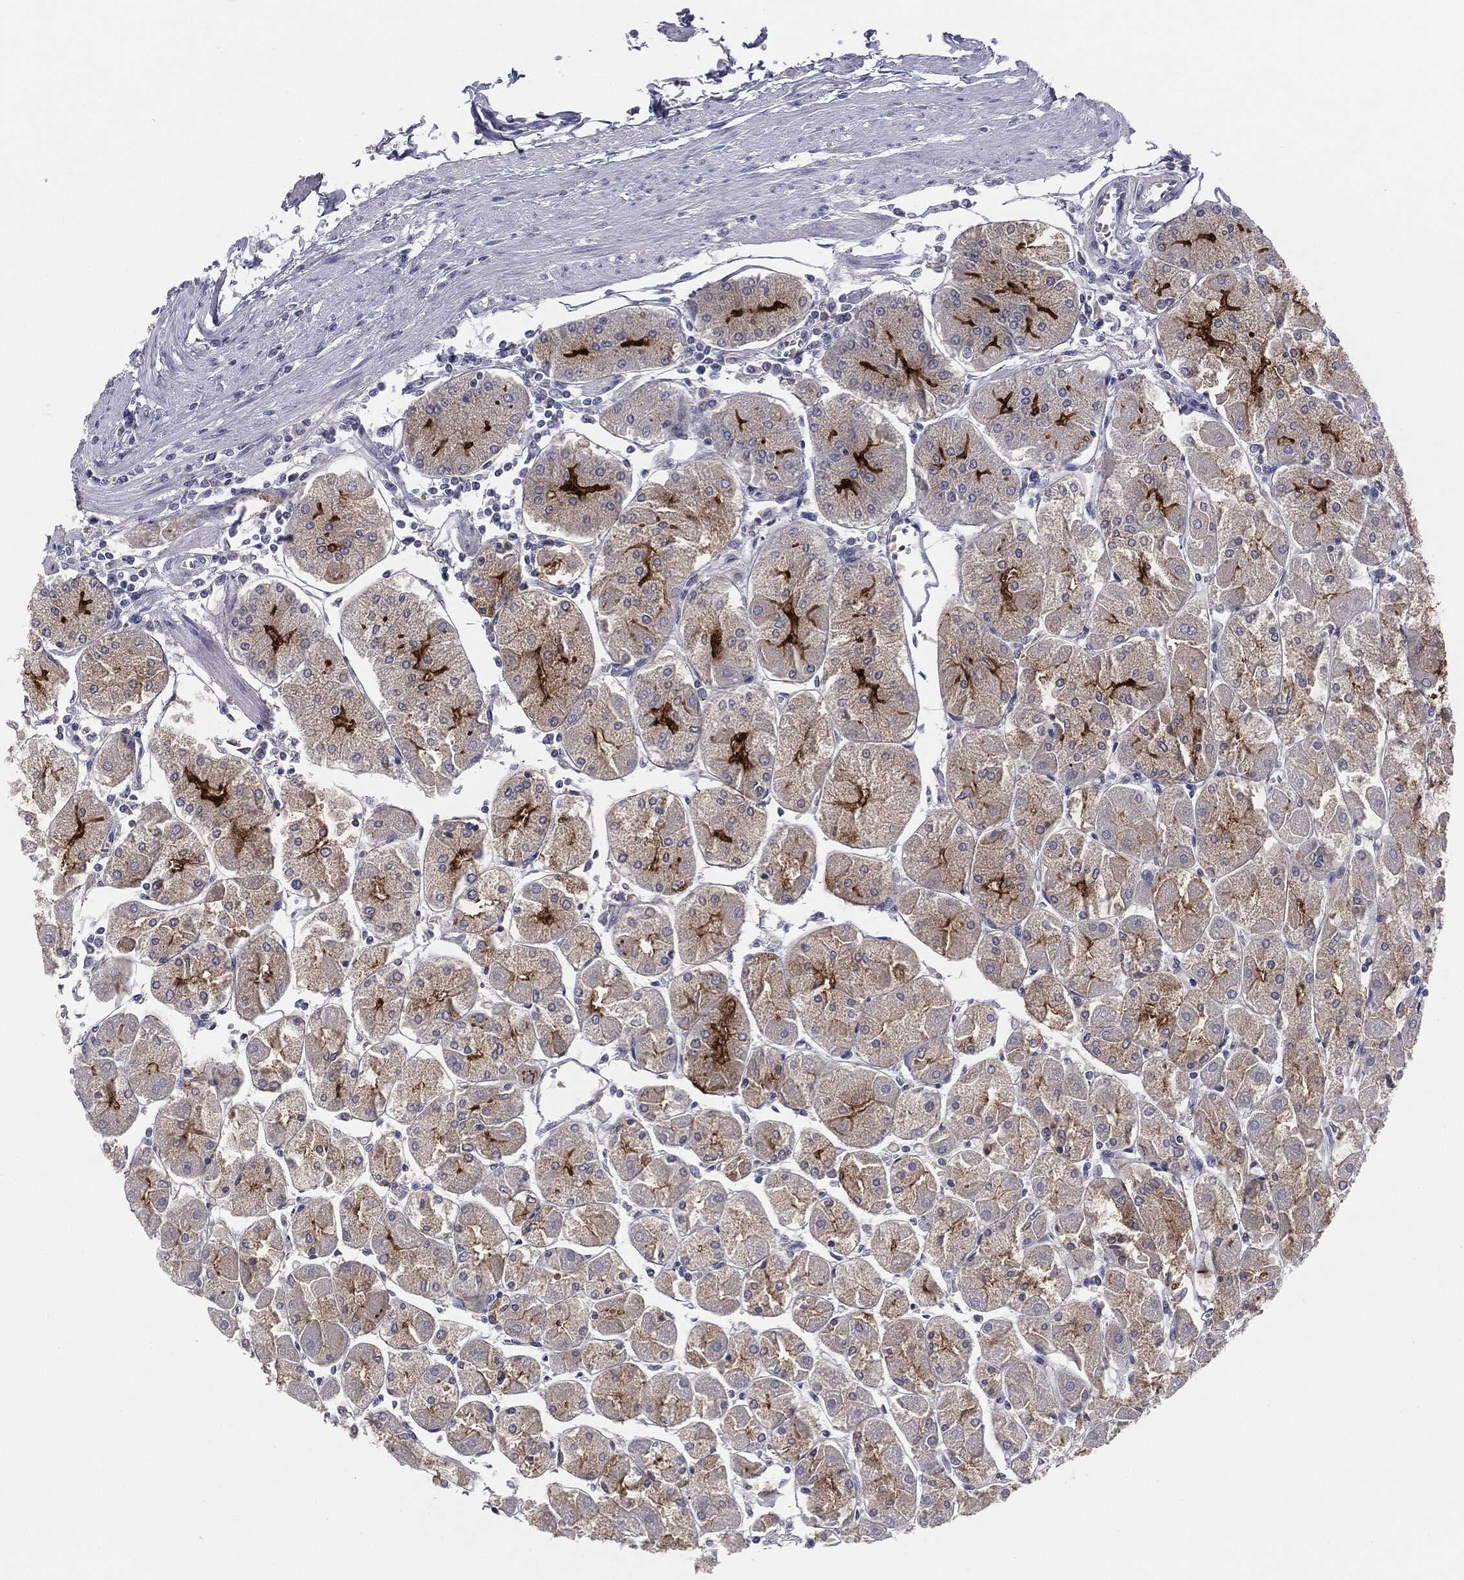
{"staining": {"intensity": "strong", "quantity": "25%-75%", "location": "cytoplasmic/membranous"}, "tissue": "stomach", "cell_type": "Glandular cells", "image_type": "normal", "snomed": [{"axis": "morphology", "description": "Normal tissue, NOS"}, {"axis": "topography", "description": "Stomach"}], "caption": "Immunohistochemistry (IHC) image of benign human stomach stained for a protein (brown), which demonstrates high levels of strong cytoplasmic/membranous staining in approximately 25%-75% of glandular cells.", "gene": "MUC1", "patient": {"sex": "male", "age": 70}}